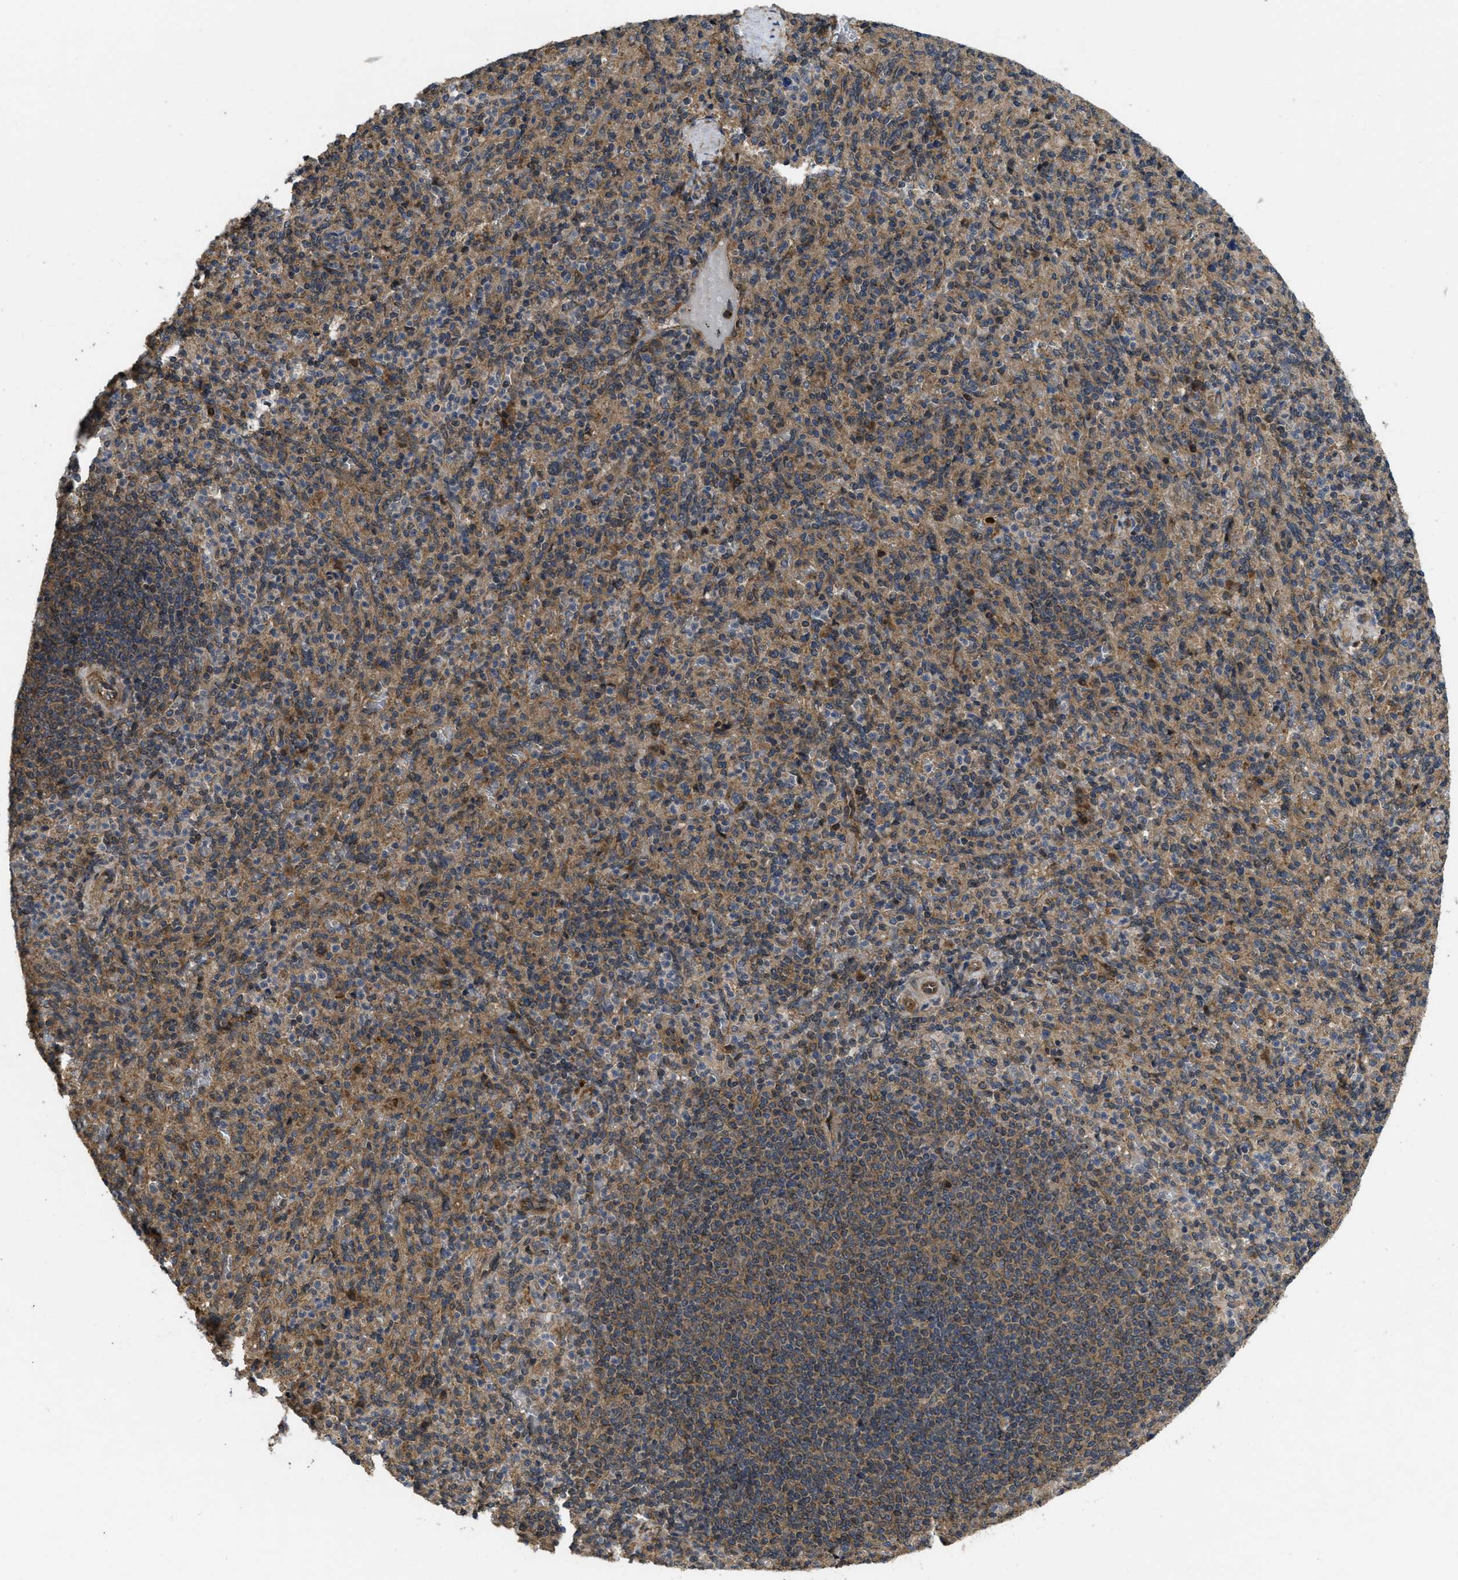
{"staining": {"intensity": "weak", "quantity": "<25%", "location": "cytoplasmic/membranous"}, "tissue": "spleen", "cell_type": "Cells in red pulp", "image_type": "normal", "snomed": [{"axis": "morphology", "description": "Normal tissue, NOS"}, {"axis": "topography", "description": "Spleen"}], "caption": "Human spleen stained for a protein using IHC demonstrates no expression in cells in red pulp.", "gene": "FZD6", "patient": {"sex": "male", "age": 36}}